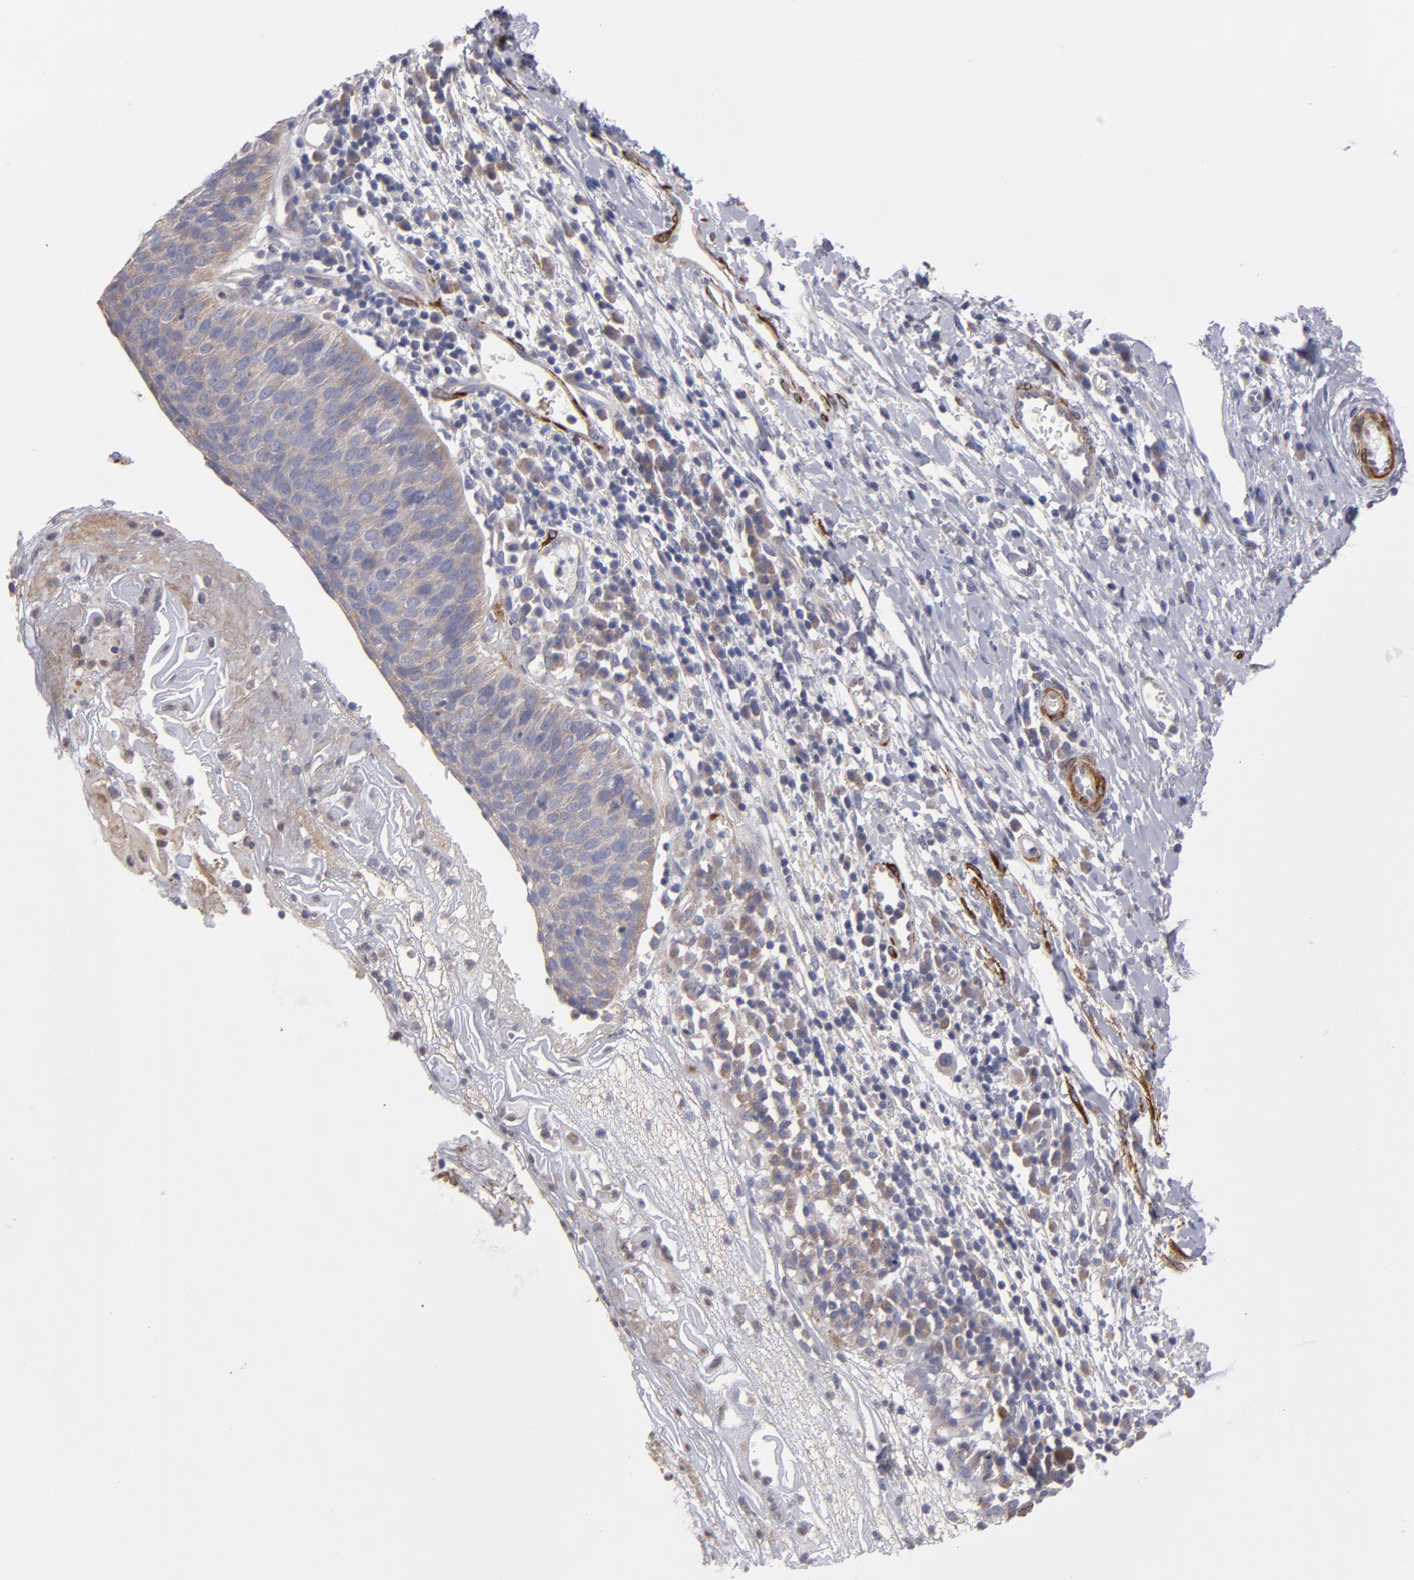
{"staining": {"intensity": "weak", "quantity": ">75%", "location": "cytoplasmic/membranous"}, "tissue": "cervical cancer", "cell_type": "Tumor cells", "image_type": "cancer", "snomed": [{"axis": "morphology", "description": "Normal tissue, NOS"}, {"axis": "morphology", "description": "Squamous cell carcinoma, NOS"}, {"axis": "topography", "description": "Cervix"}], "caption": "There is low levels of weak cytoplasmic/membranous expression in tumor cells of cervical cancer (squamous cell carcinoma), as demonstrated by immunohistochemical staining (brown color).", "gene": "SLMAP", "patient": {"sex": "female", "age": 39}}